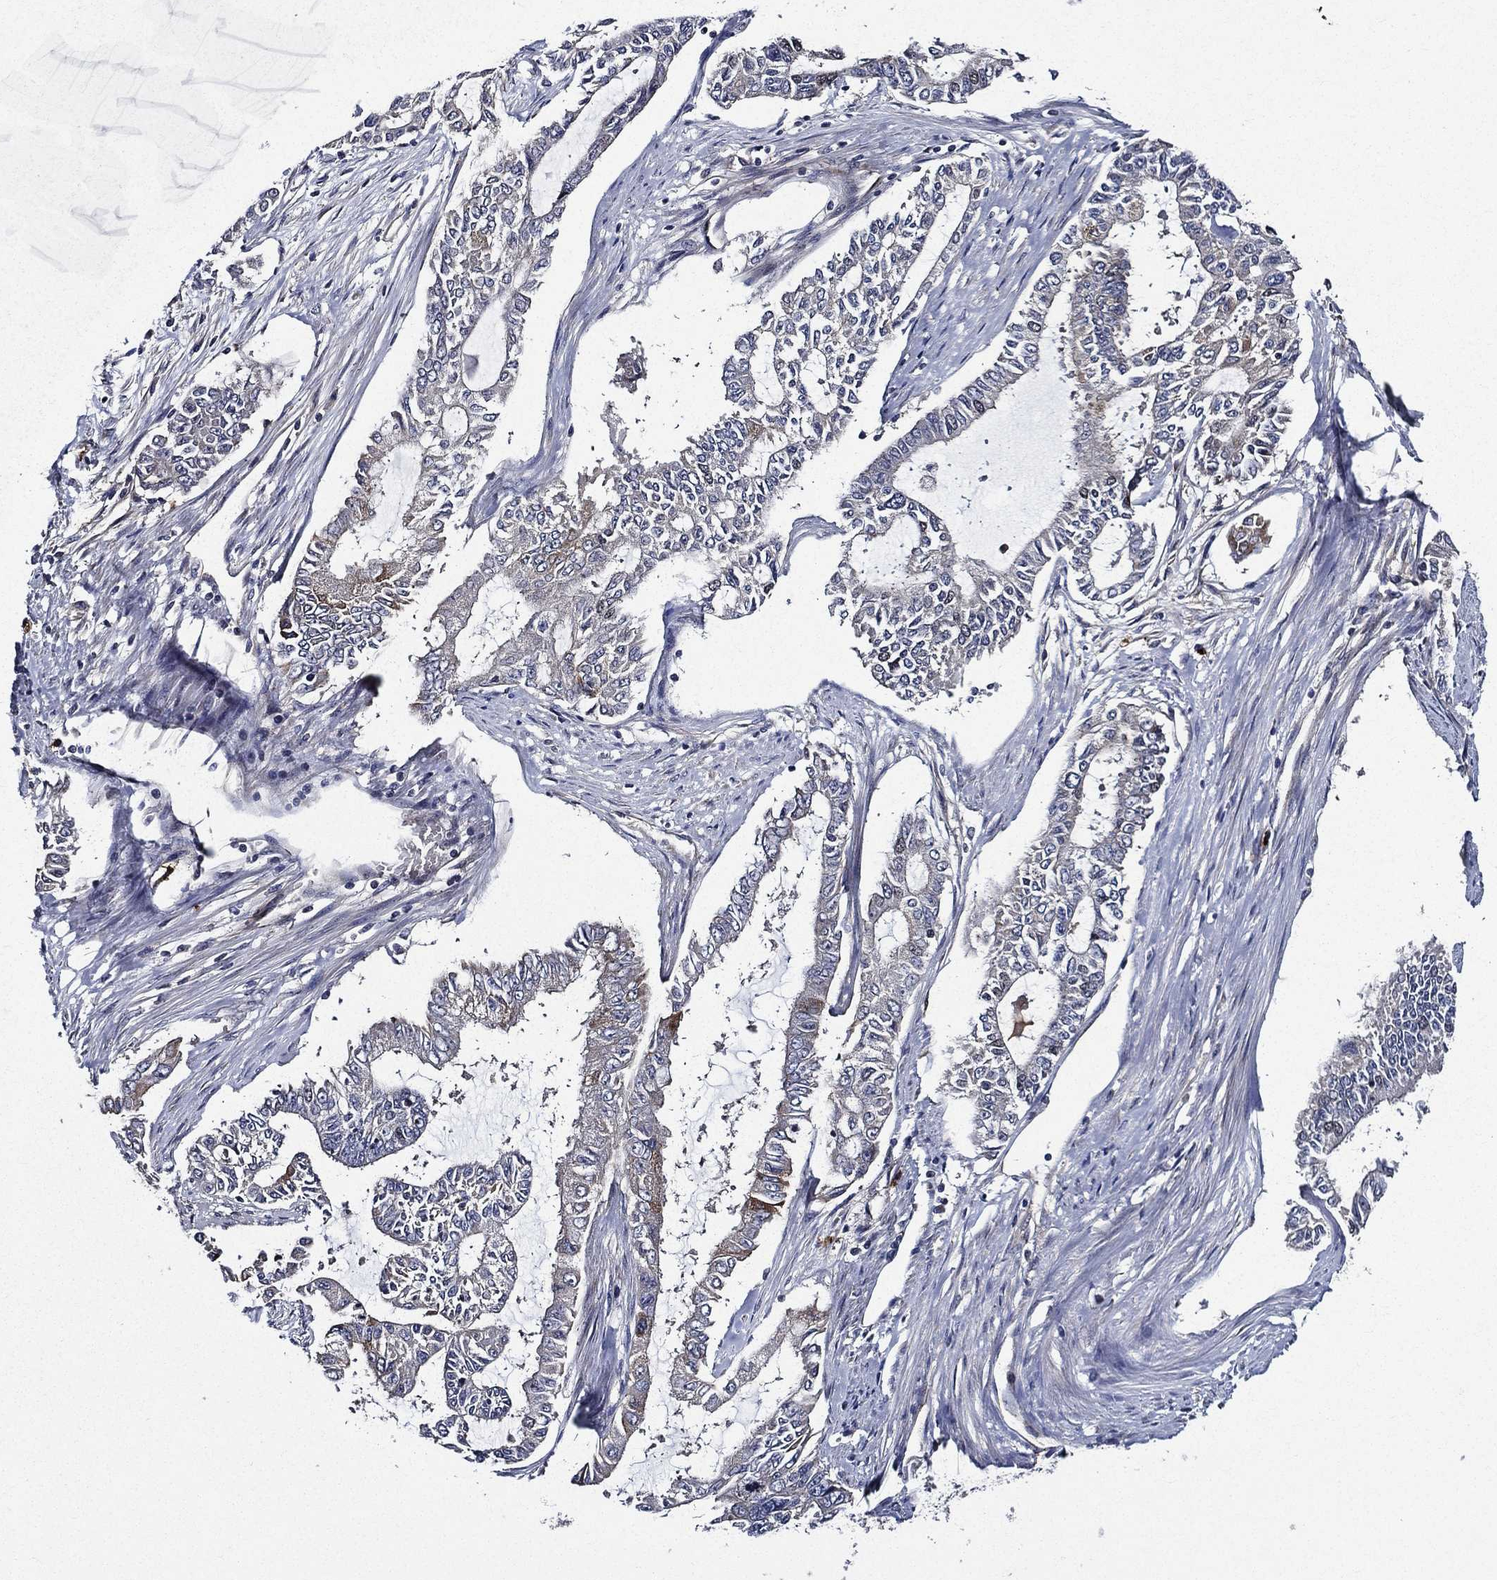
{"staining": {"intensity": "weak", "quantity": "<25%", "location": "cytoplasmic/membranous"}, "tissue": "endometrial cancer", "cell_type": "Tumor cells", "image_type": "cancer", "snomed": [{"axis": "morphology", "description": "Adenocarcinoma, NOS"}, {"axis": "topography", "description": "Uterus"}], "caption": "This image is of endometrial cancer stained with immunohistochemistry to label a protein in brown with the nuclei are counter-stained blue. There is no staining in tumor cells.", "gene": "KIF20B", "patient": {"sex": "female", "age": 59}}